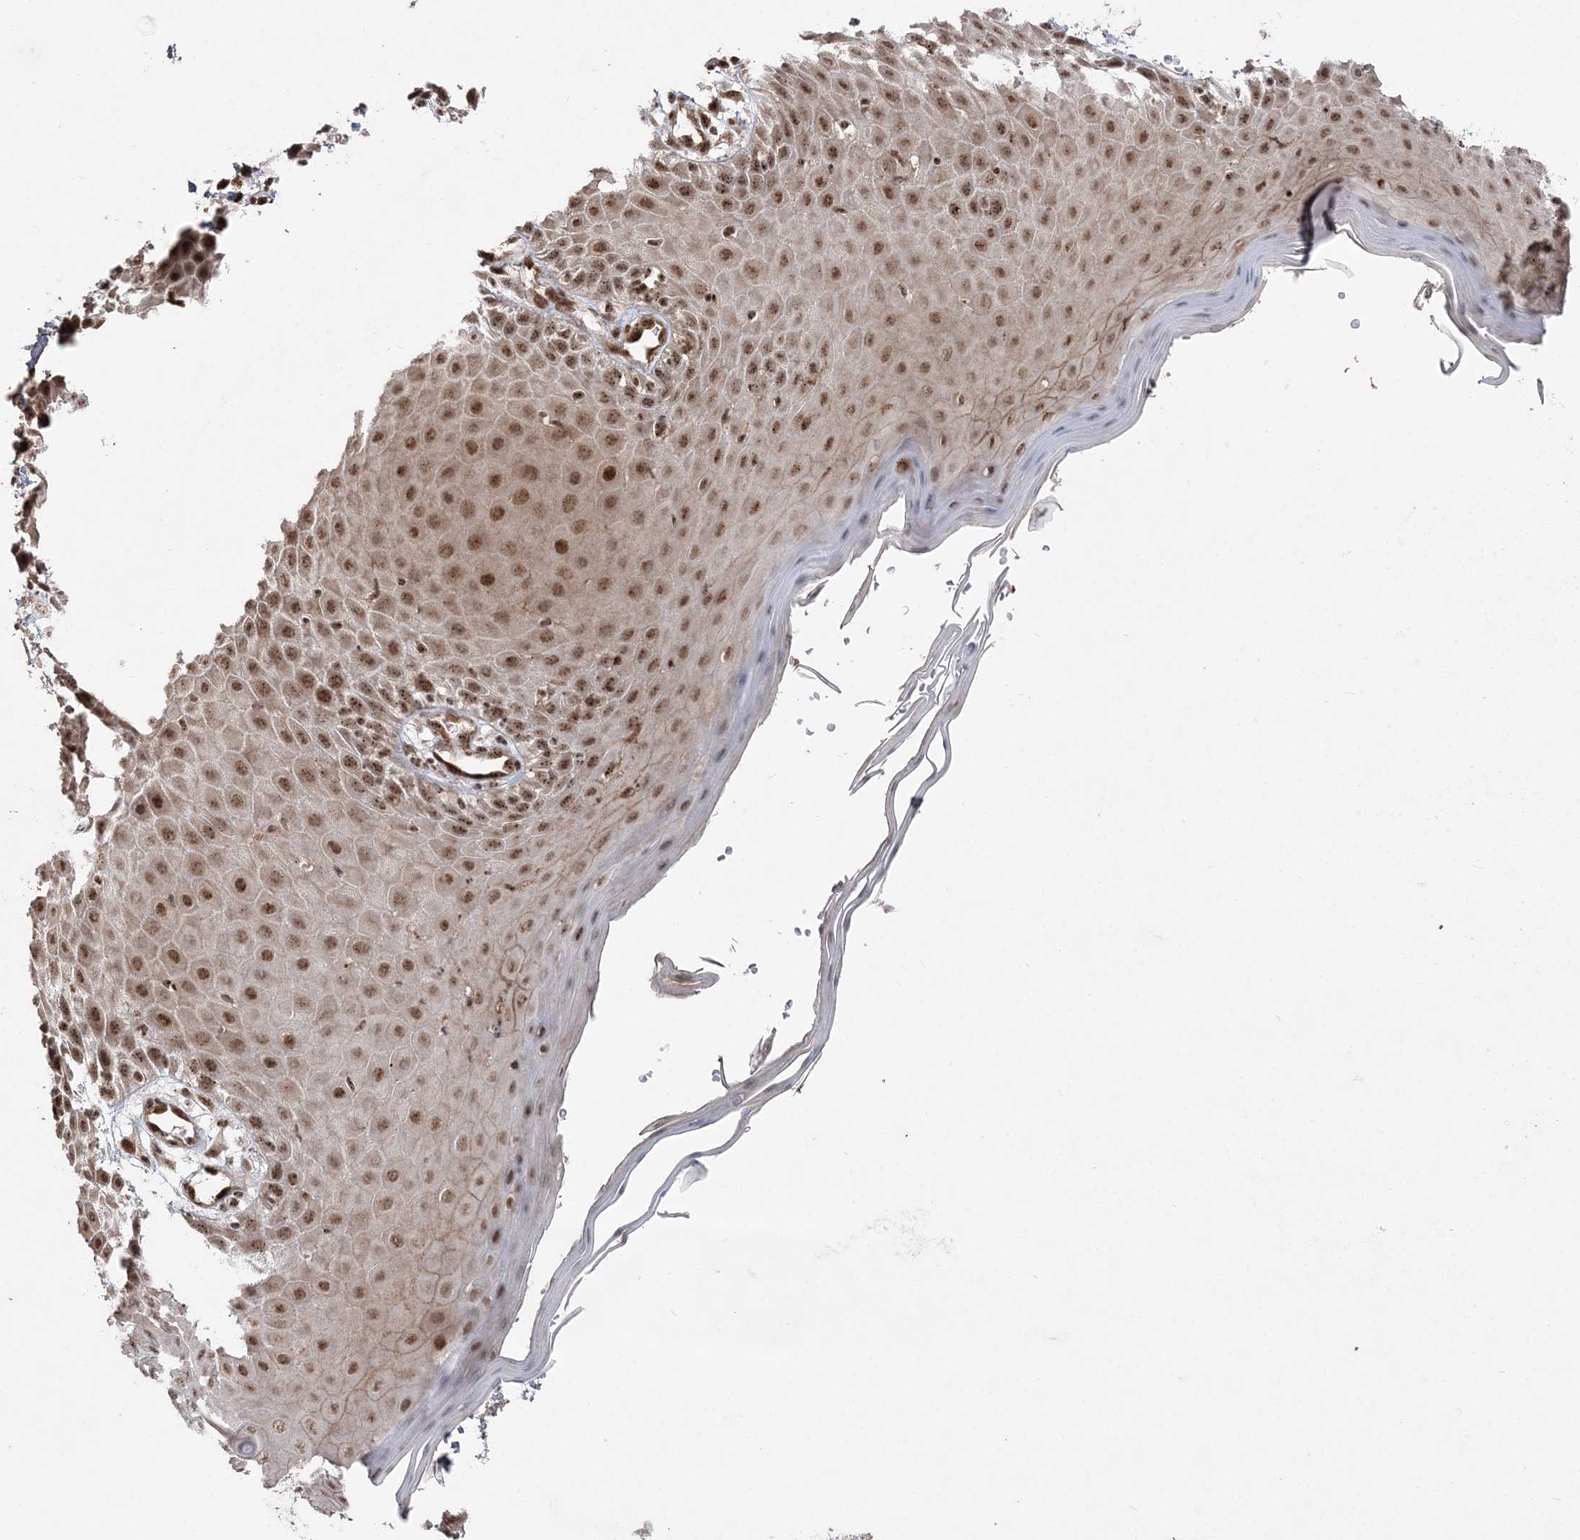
{"staining": {"intensity": "moderate", "quantity": ">75%", "location": "nuclear"}, "tissue": "skin", "cell_type": "Epidermal cells", "image_type": "normal", "snomed": [{"axis": "morphology", "description": "Normal tissue, NOS"}, {"axis": "topography", "description": "Vulva"}], "caption": "A high-resolution micrograph shows immunohistochemistry (IHC) staining of unremarkable skin, which demonstrates moderate nuclear expression in about >75% of epidermal cells.", "gene": "RBM17", "patient": {"sex": "female", "age": 68}}